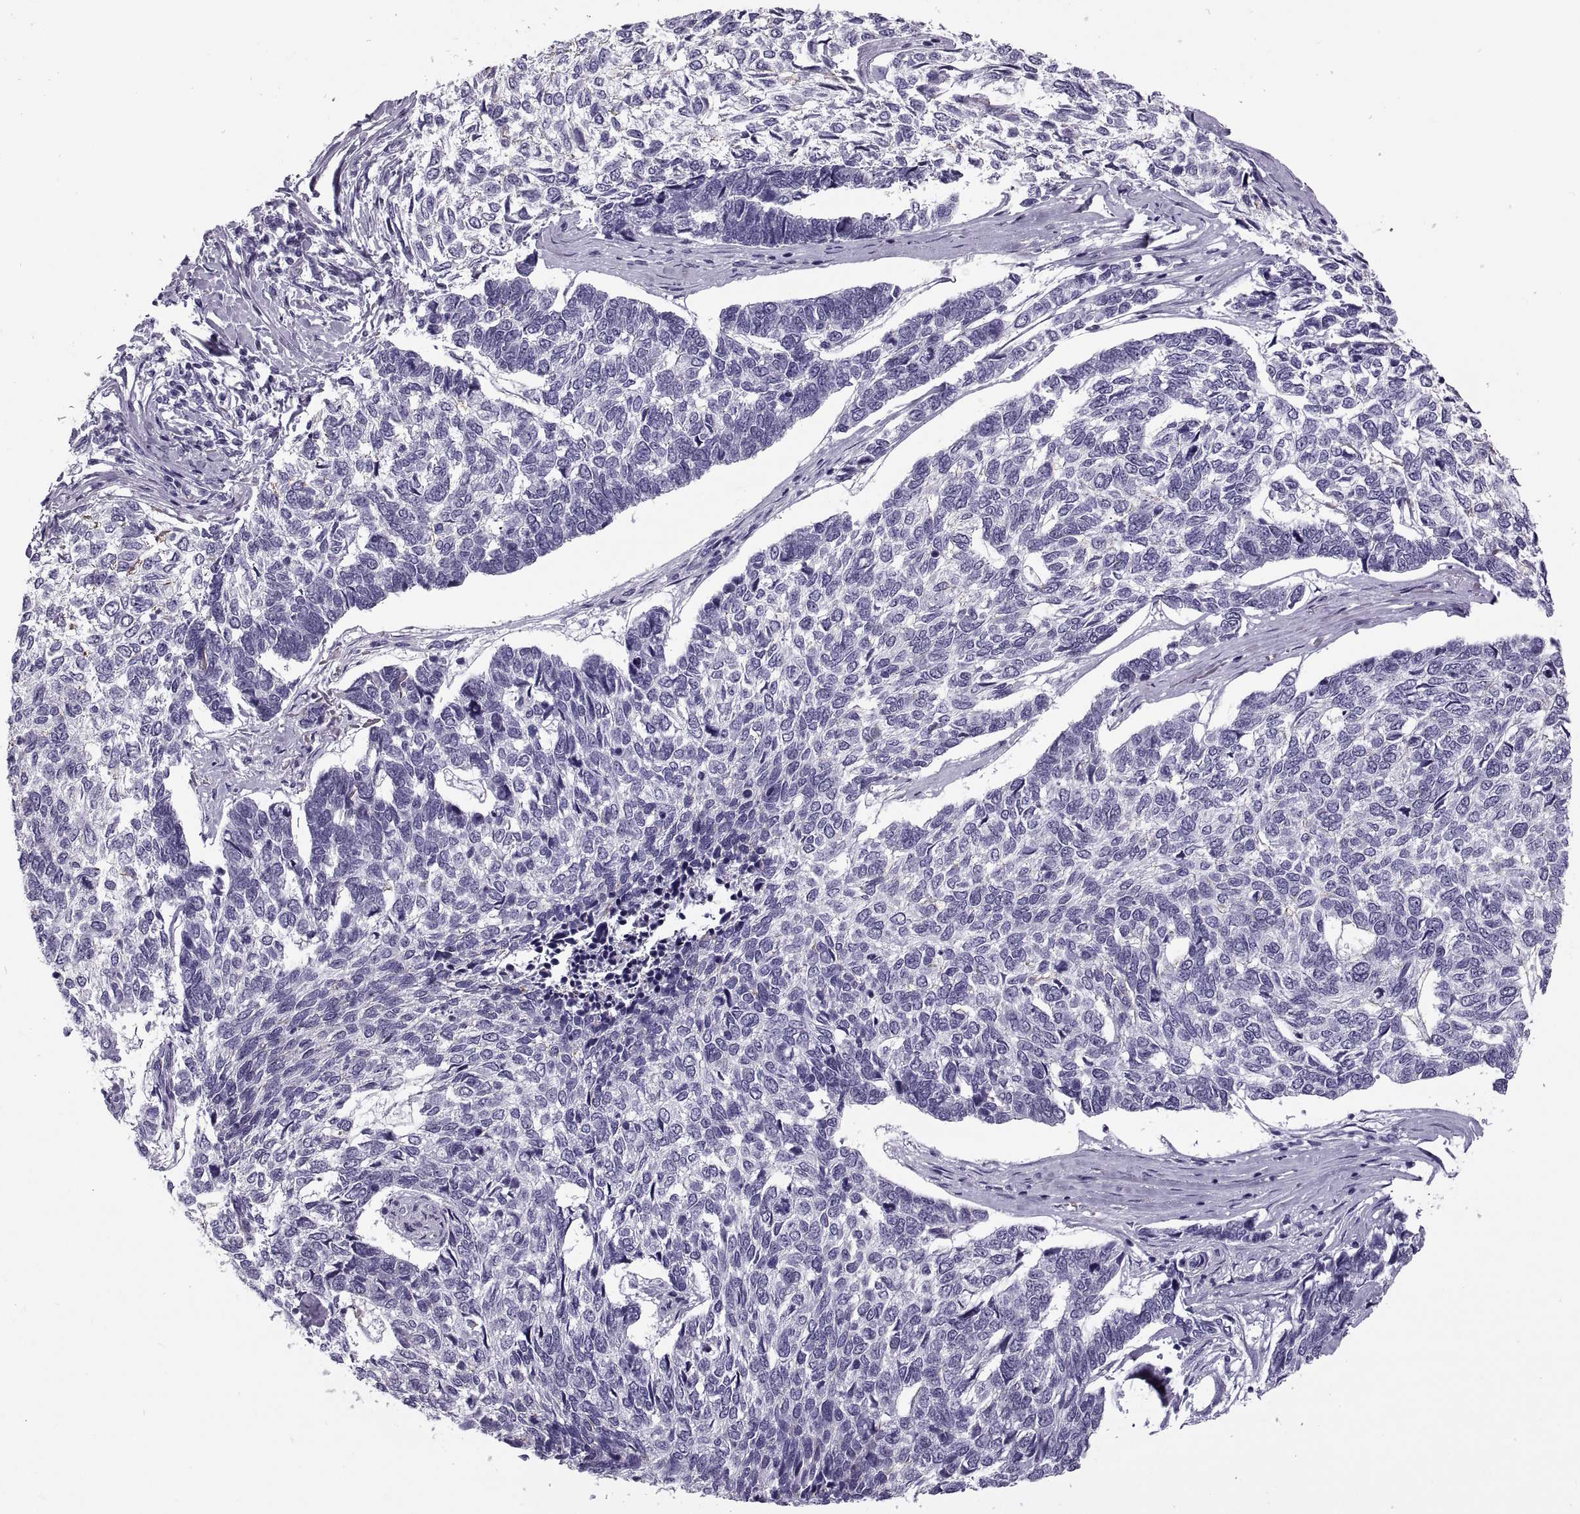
{"staining": {"intensity": "negative", "quantity": "none", "location": "none"}, "tissue": "skin cancer", "cell_type": "Tumor cells", "image_type": "cancer", "snomed": [{"axis": "morphology", "description": "Basal cell carcinoma"}, {"axis": "topography", "description": "Skin"}], "caption": "Immunohistochemical staining of human skin cancer shows no significant positivity in tumor cells. Nuclei are stained in blue.", "gene": "RLBP1", "patient": {"sex": "female", "age": 65}}